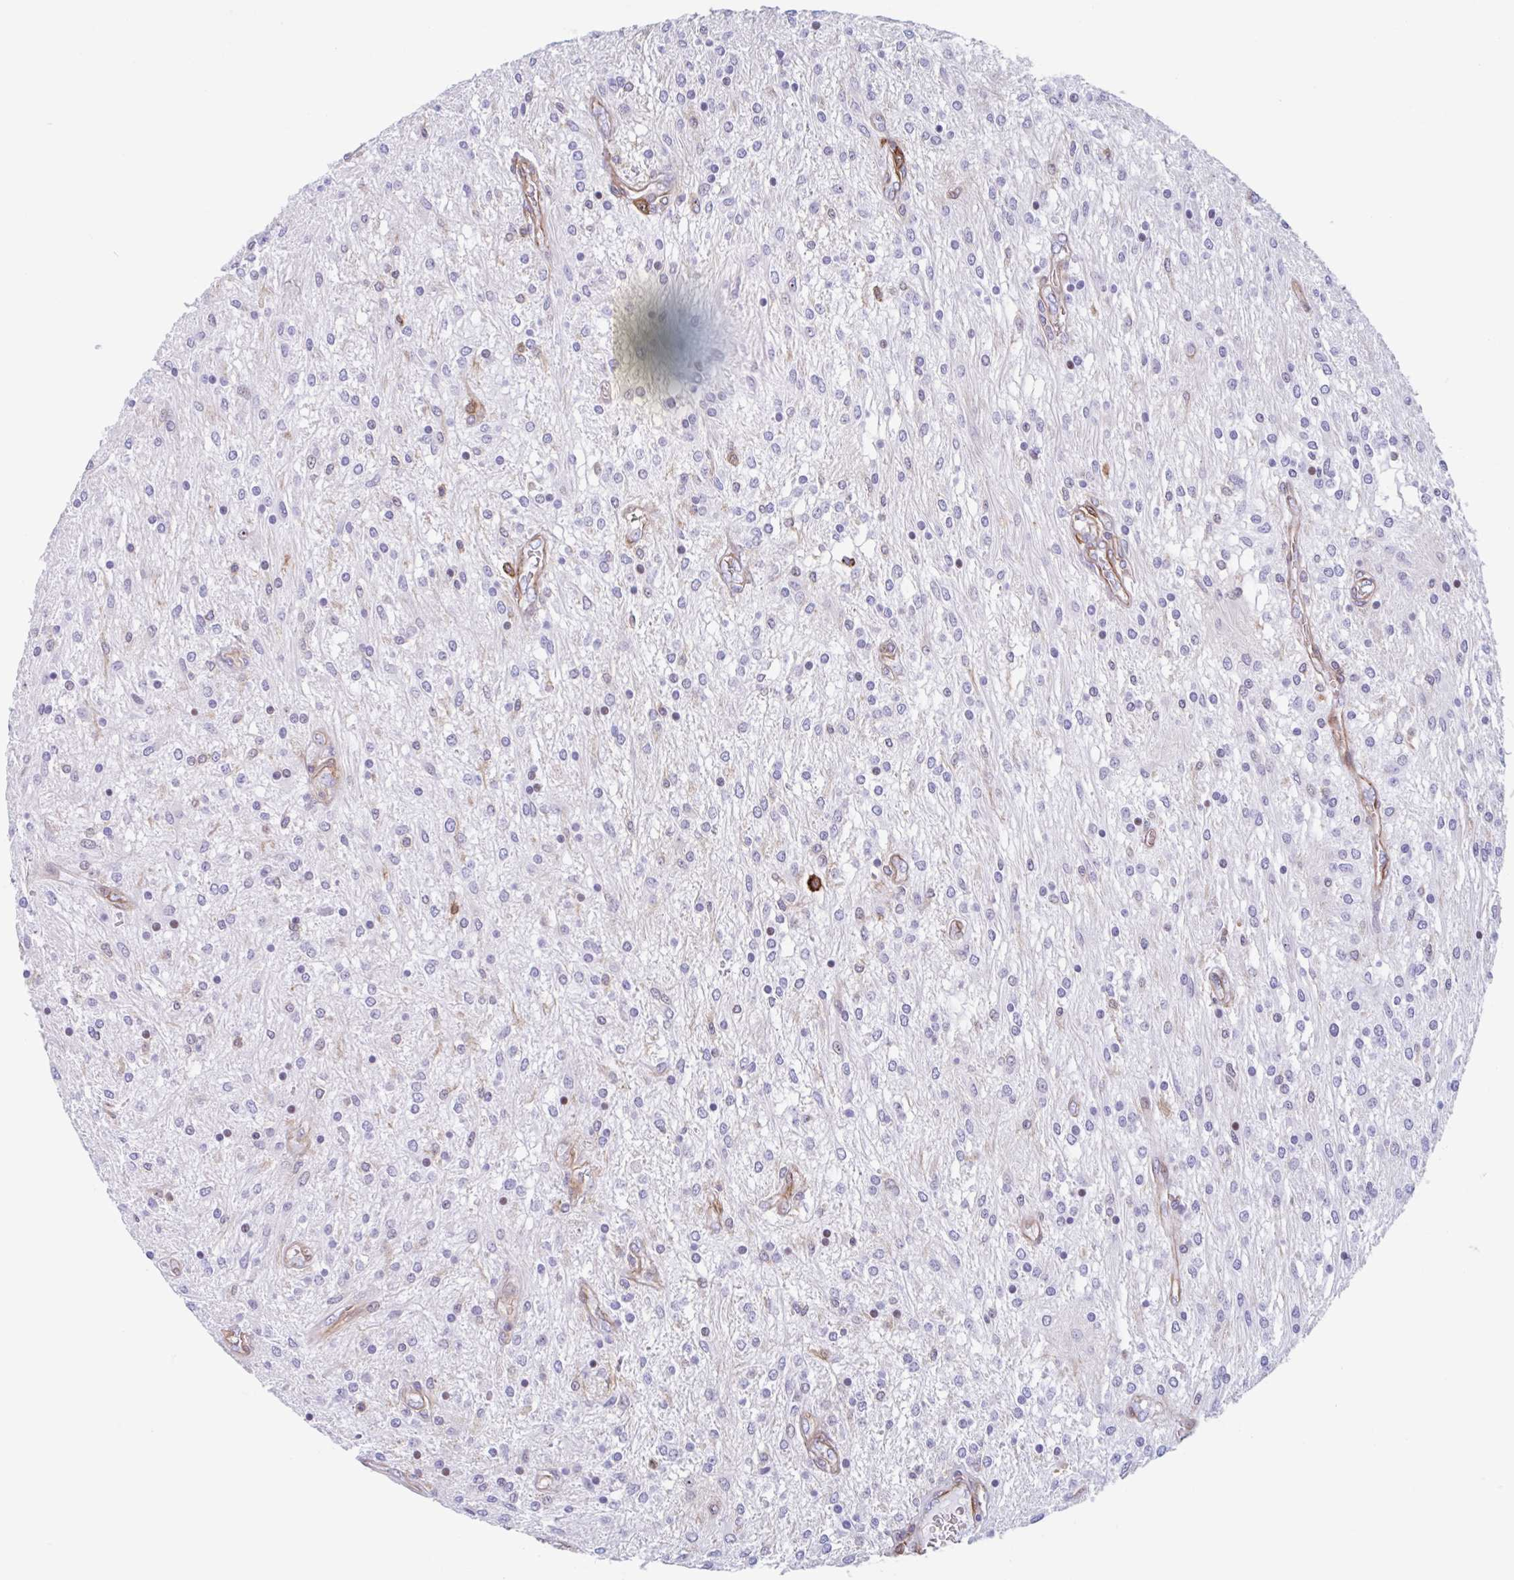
{"staining": {"intensity": "negative", "quantity": "none", "location": "none"}, "tissue": "glioma", "cell_type": "Tumor cells", "image_type": "cancer", "snomed": [{"axis": "morphology", "description": "Glioma, malignant, Low grade"}, {"axis": "topography", "description": "Cerebellum"}], "caption": "This is an IHC image of human low-grade glioma (malignant). There is no staining in tumor cells.", "gene": "EFHD1", "patient": {"sex": "female", "age": 14}}